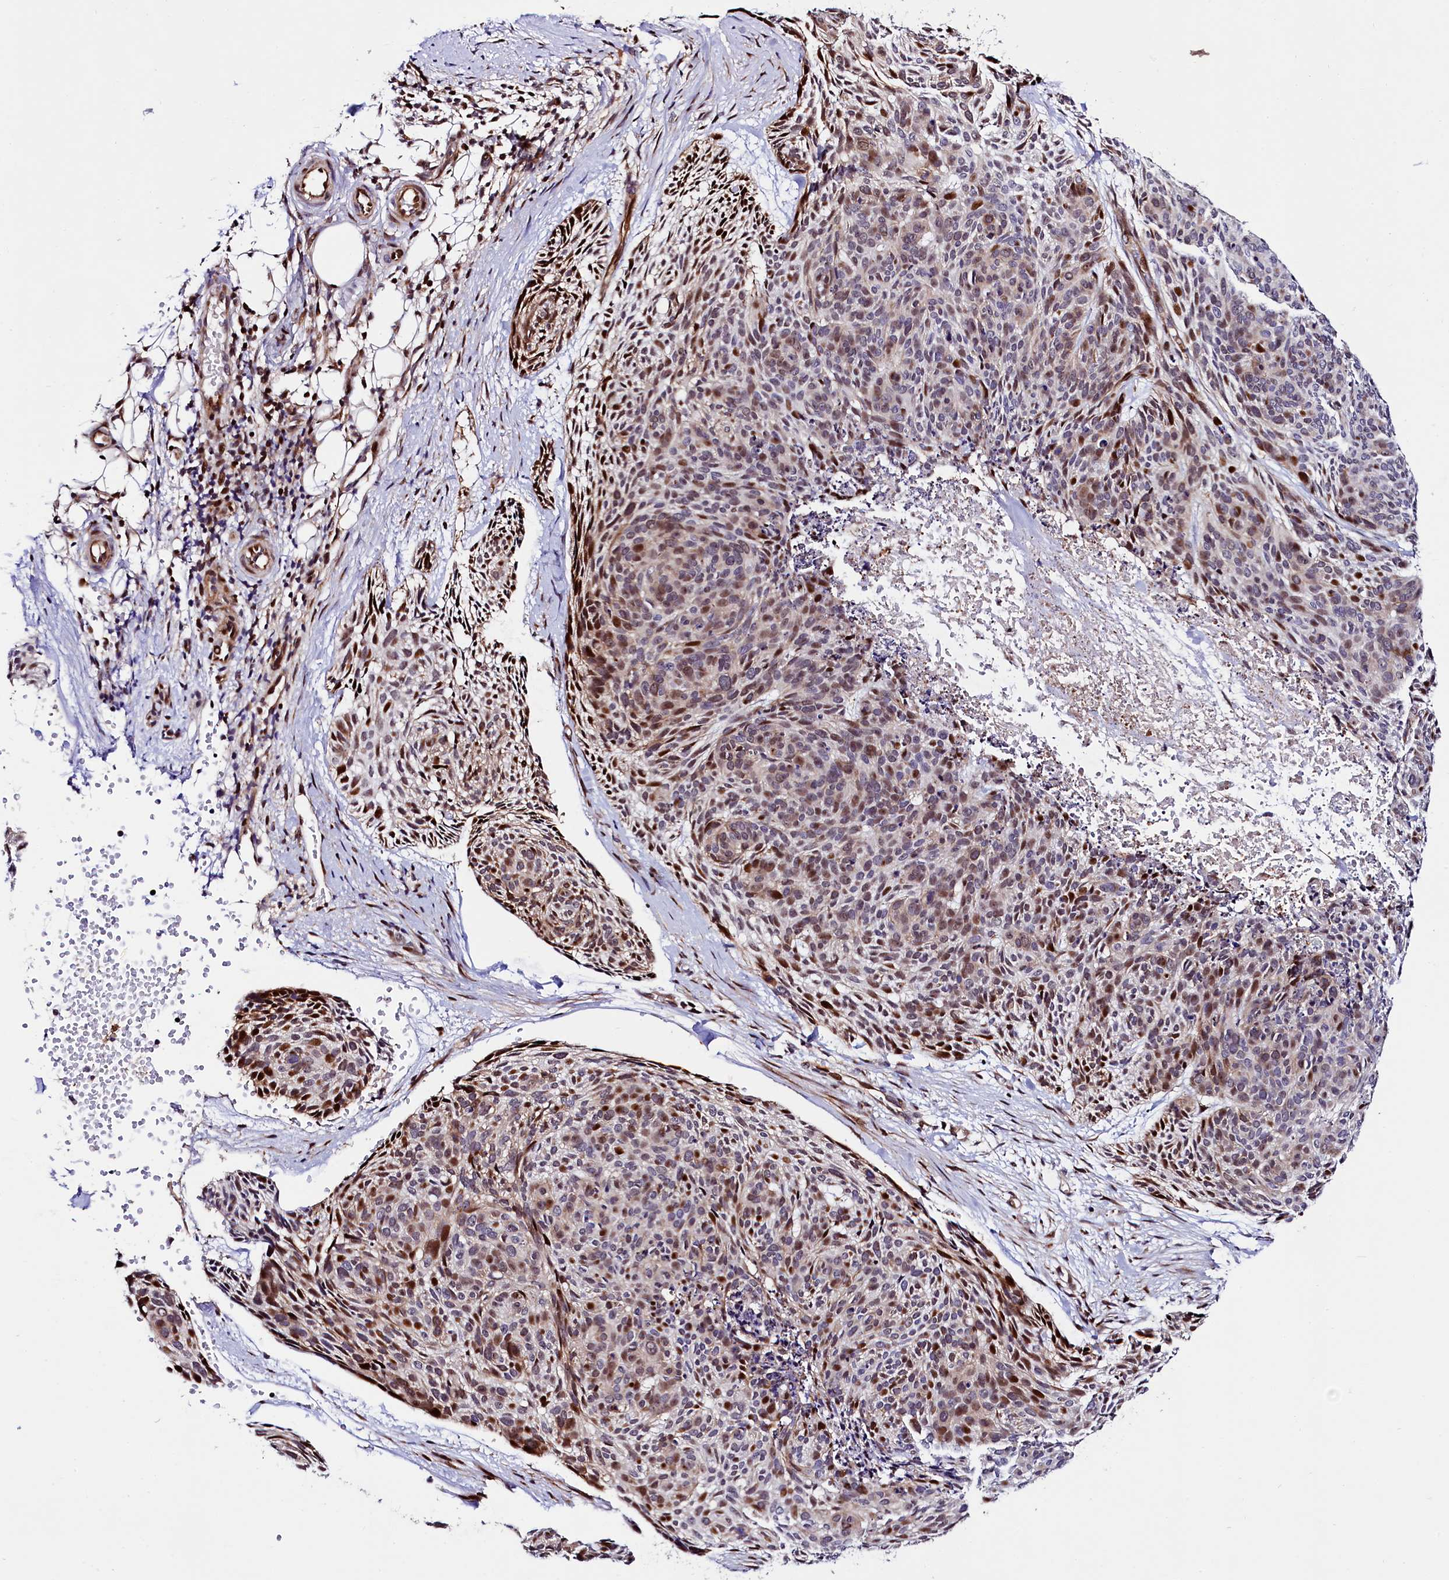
{"staining": {"intensity": "moderate", "quantity": "<25%", "location": "nuclear"}, "tissue": "skin cancer", "cell_type": "Tumor cells", "image_type": "cancer", "snomed": [{"axis": "morphology", "description": "Normal tissue, NOS"}, {"axis": "morphology", "description": "Basal cell carcinoma"}, {"axis": "topography", "description": "Skin"}], "caption": "The immunohistochemical stain highlights moderate nuclear positivity in tumor cells of skin cancer (basal cell carcinoma) tissue. (Stains: DAB (3,3'-diaminobenzidine) in brown, nuclei in blue, Microscopy: brightfield microscopy at high magnification).", "gene": "TRMT112", "patient": {"sex": "male", "age": 66}}